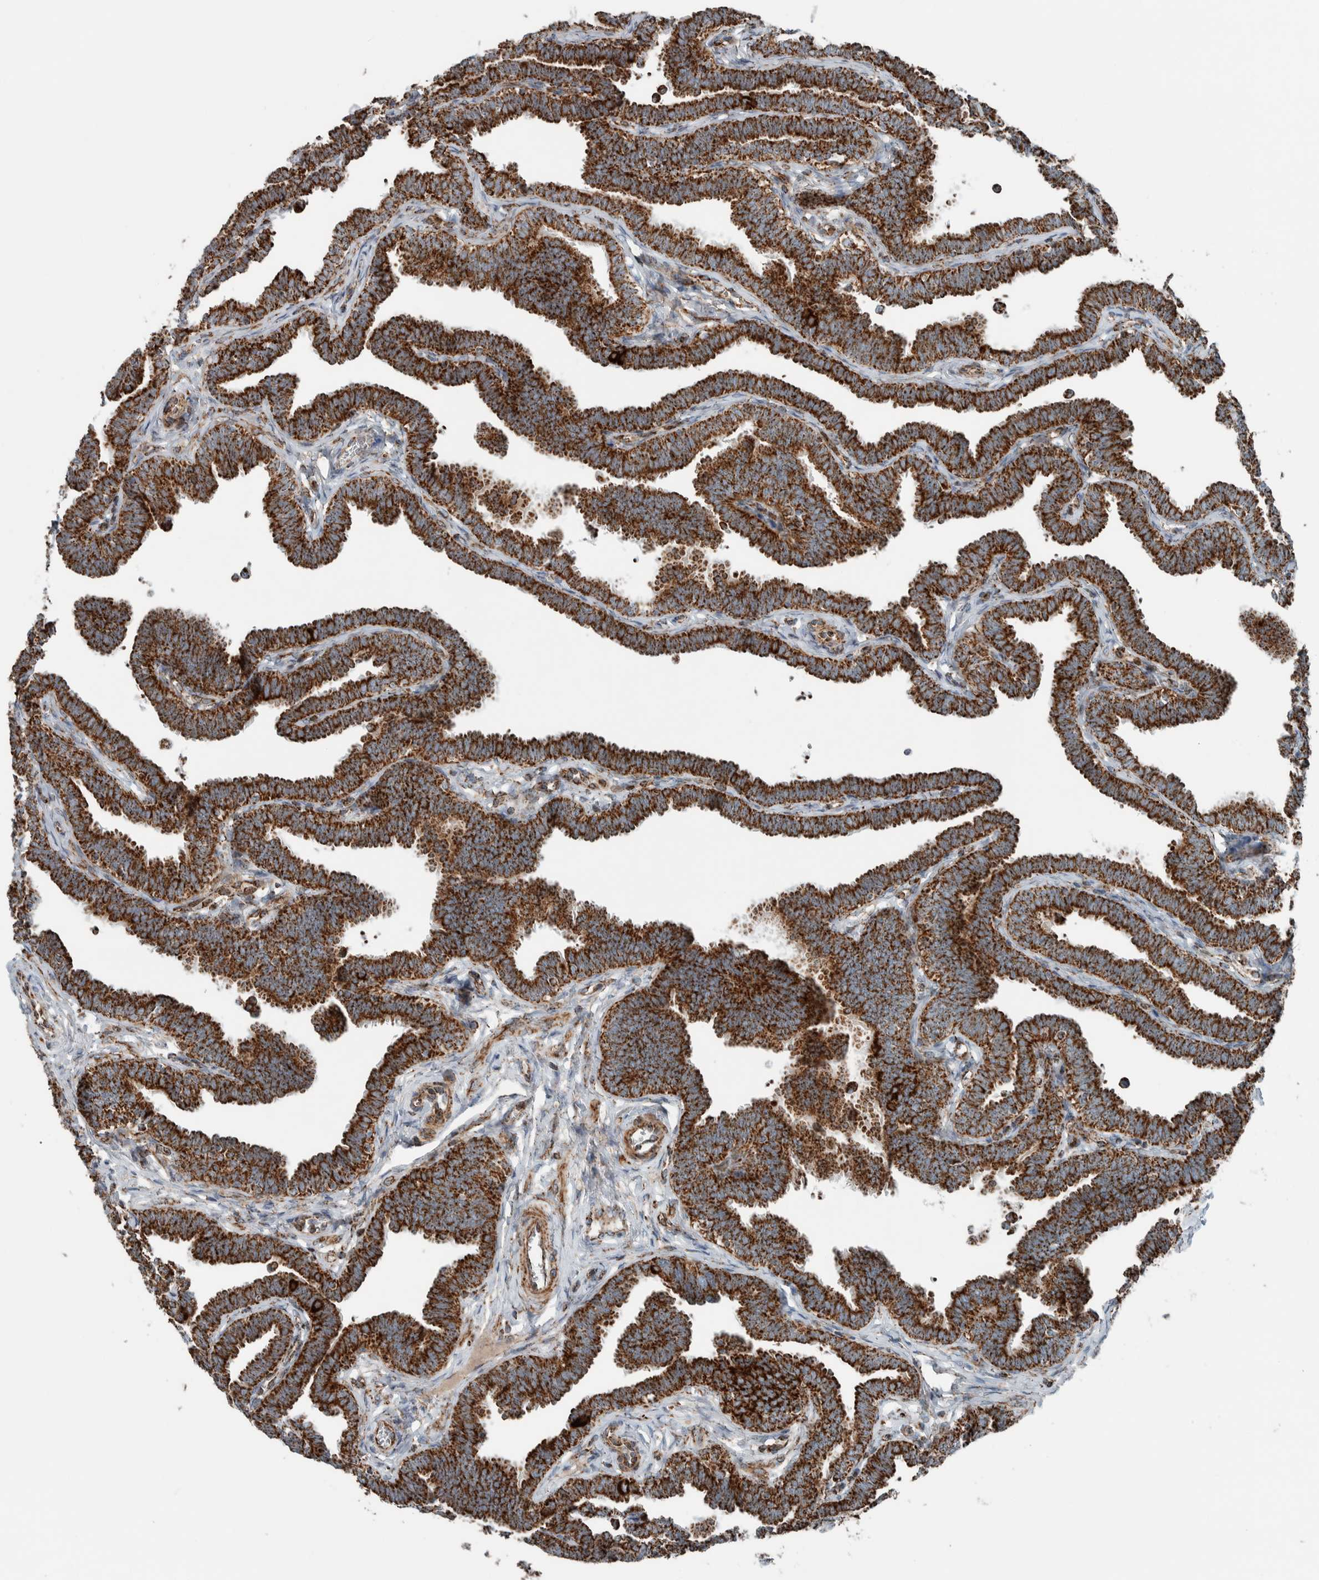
{"staining": {"intensity": "strong", "quantity": ">75%", "location": "cytoplasmic/membranous"}, "tissue": "fallopian tube", "cell_type": "Glandular cells", "image_type": "normal", "snomed": [{"axis": "morphology", "description": "Normal tissue, NOS"}, {"axis": "topography", "description": "Fallopian tube"}, {"axis": "topography", "description": "Ovary"}], "caption": "Immunohistochemistry (DAB (3,3'-diaminobenzidine)) staining of normal human fallopian tube shows strong cytoplasmic/membranous protein positivity in about >75% of glandular cells. The staining was performed using DAB to visualize the protein expression in brown, while the nuclei were stained in blue with hematoxylin (Magnification: 20x).", "gene": "CNTROB", "patient": {"sex": "female", "age": 23}}